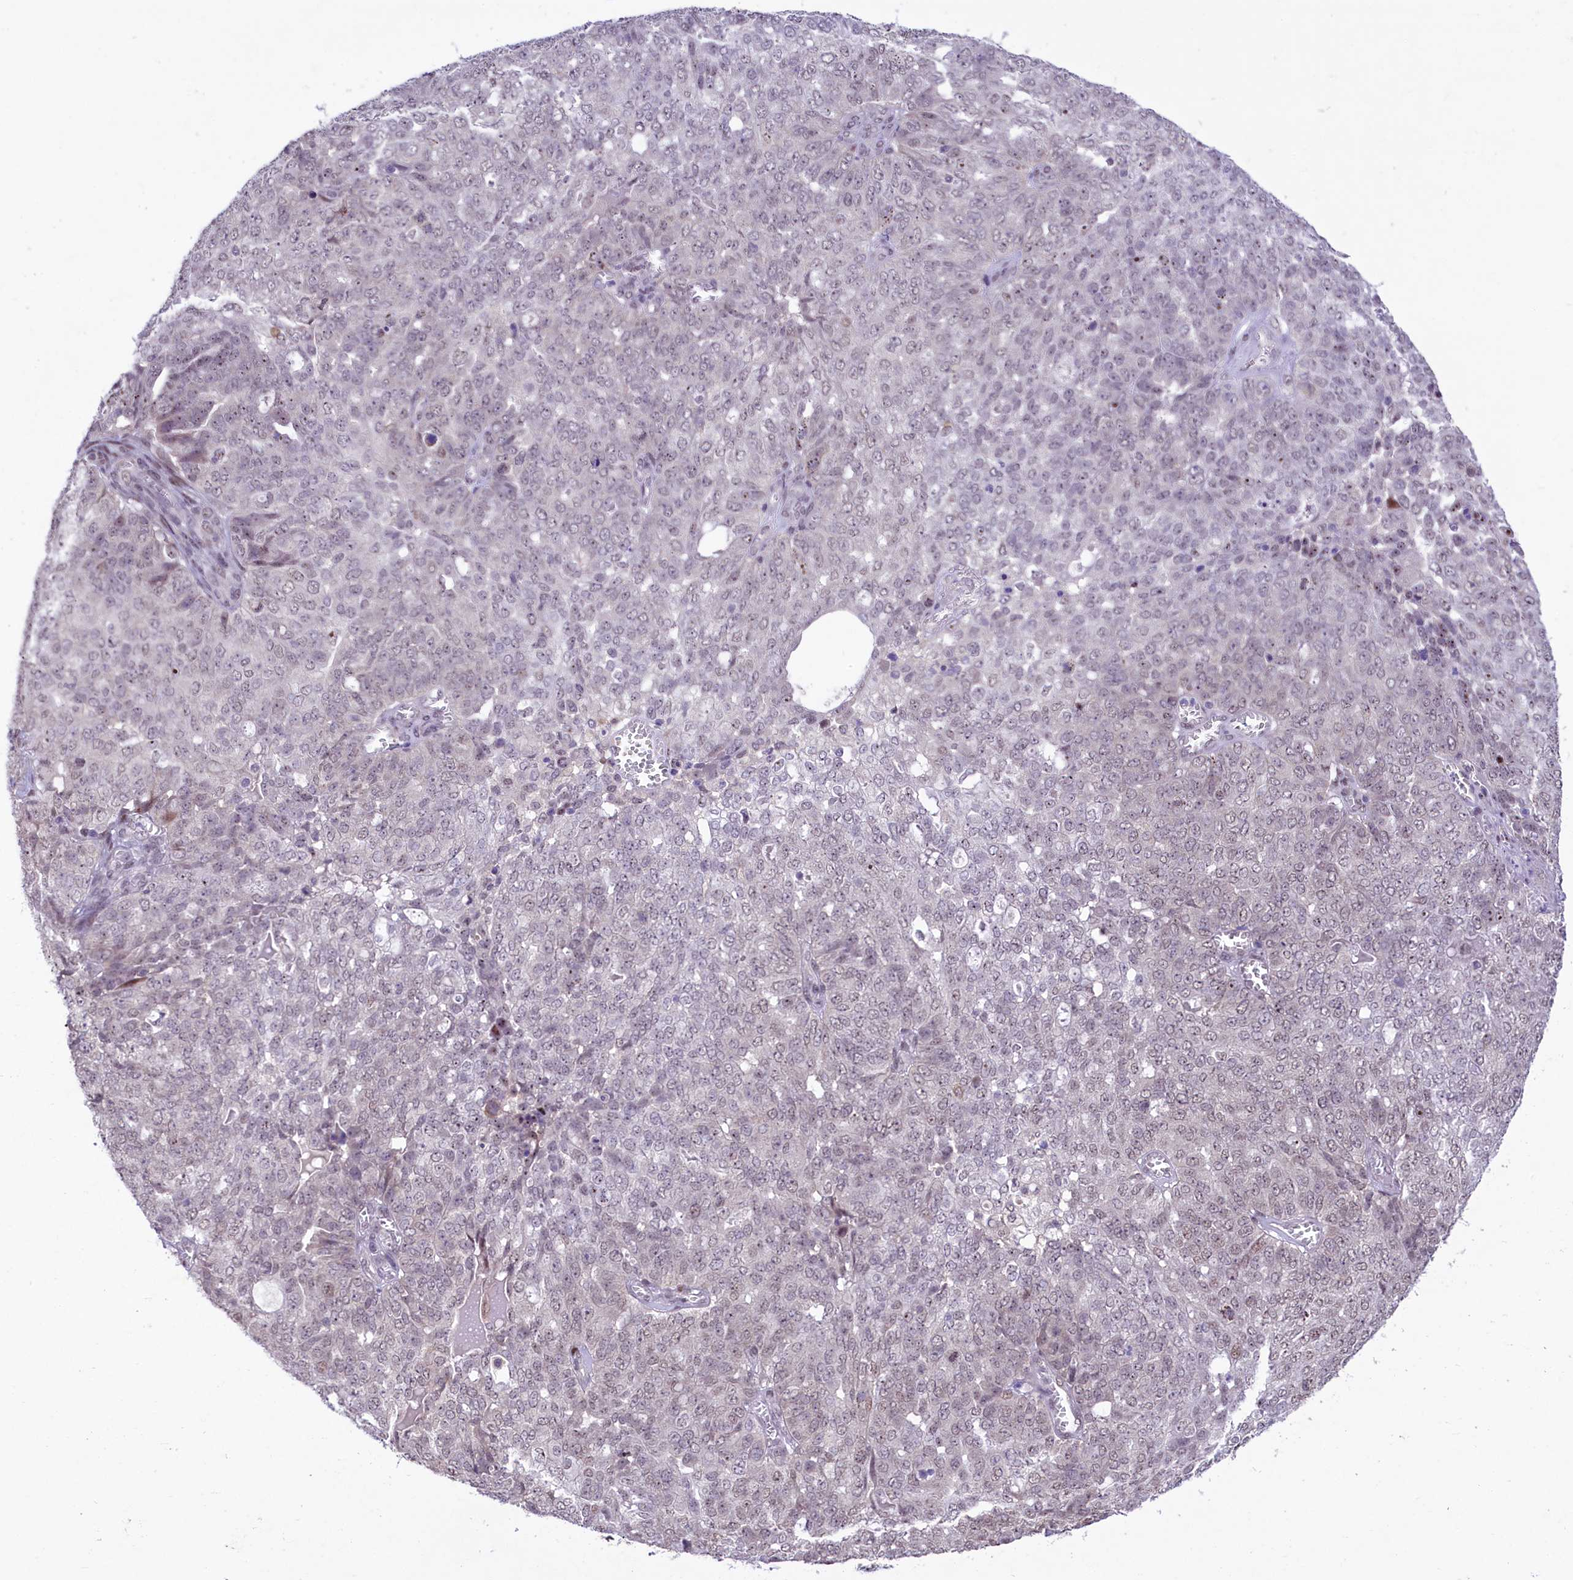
{"staining": {"intensity": "weak", "quantity": "<25%", "location": "nuclear"}, "tissue": "ovarian cancer", "cell_type": "Tumor cells", "image_type": "cancer", "snomed": [{"axis": "morphology", "description": "Cystadenocarcinoma, serous, NOS"}, {"axis": "topography", "description": "Soft tissue"}, {"axis": "topography", "description": "Ovary"}], "caption": "Tumor cells show no significant protein positivity in ovarian serous cystadenocarcinoma. (IHC, brightfield microscopy, high magnification).", "gene": "ANKS3", "patient": {"sex": "female", "age": 57}}